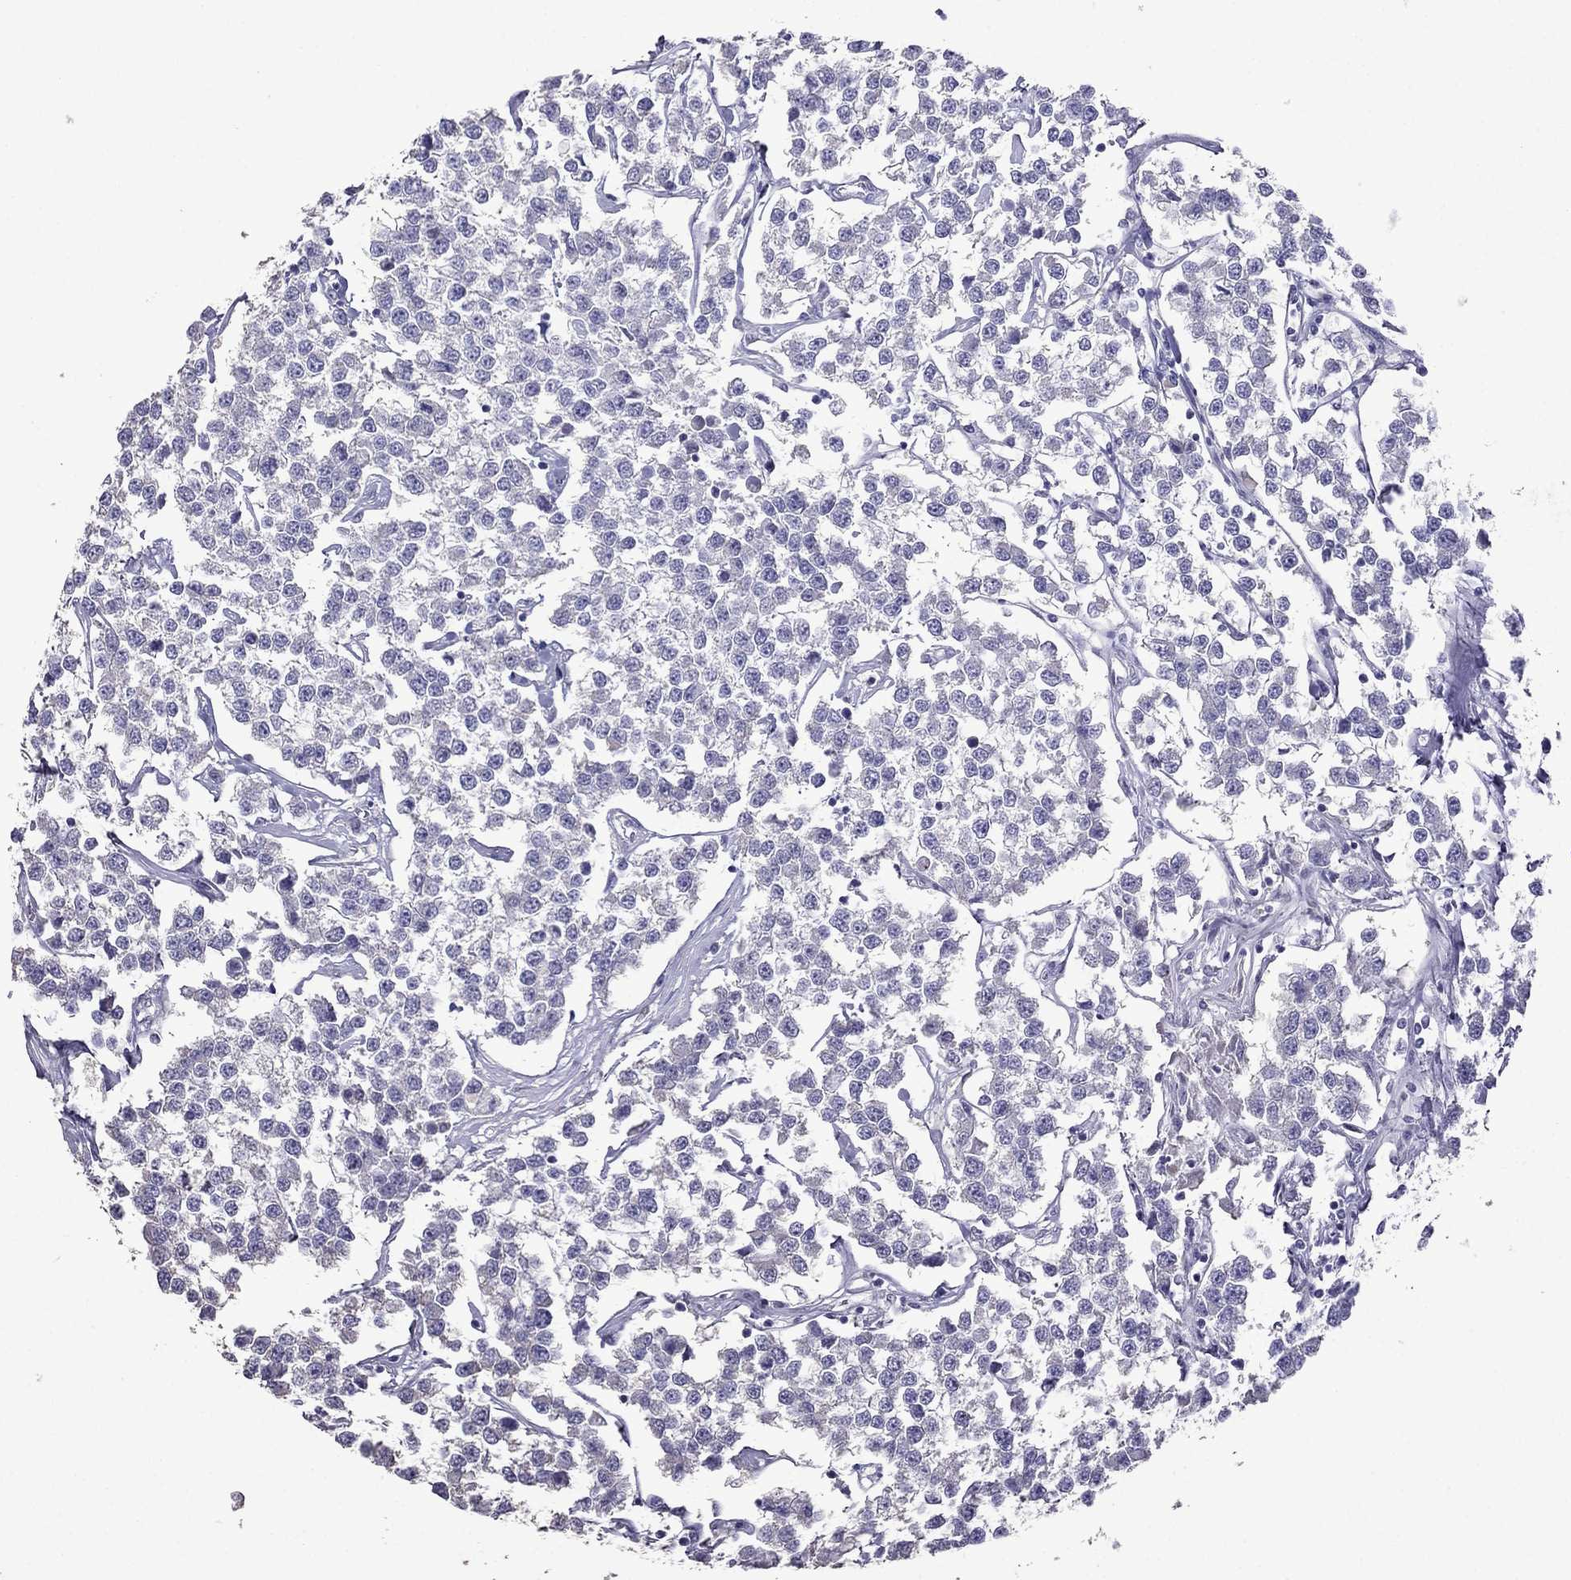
{"staining": {"intensity": "negative", "quantity": "none", "location": "none"}, "tissue": "testis cancer", "cell_type": "Tumor cells", "image_type": "cancer", "snomed": [{"axis": "morphology", "description": "Seminoma, NOS"}, {"axis": "topography", "description": "Testis"}], "caption": "Protein analysis of testis cancer exhibits no significant expression in tumor cells. The staining was performed using DAB (3,3'-diaminobenzidine) to visualize the protein expression in brown, while the nuclei were stained in blue with hematoxylin (Magnification: 20x).", "gene": "AK5", "patient": {"sex": "male", "age": 59}}